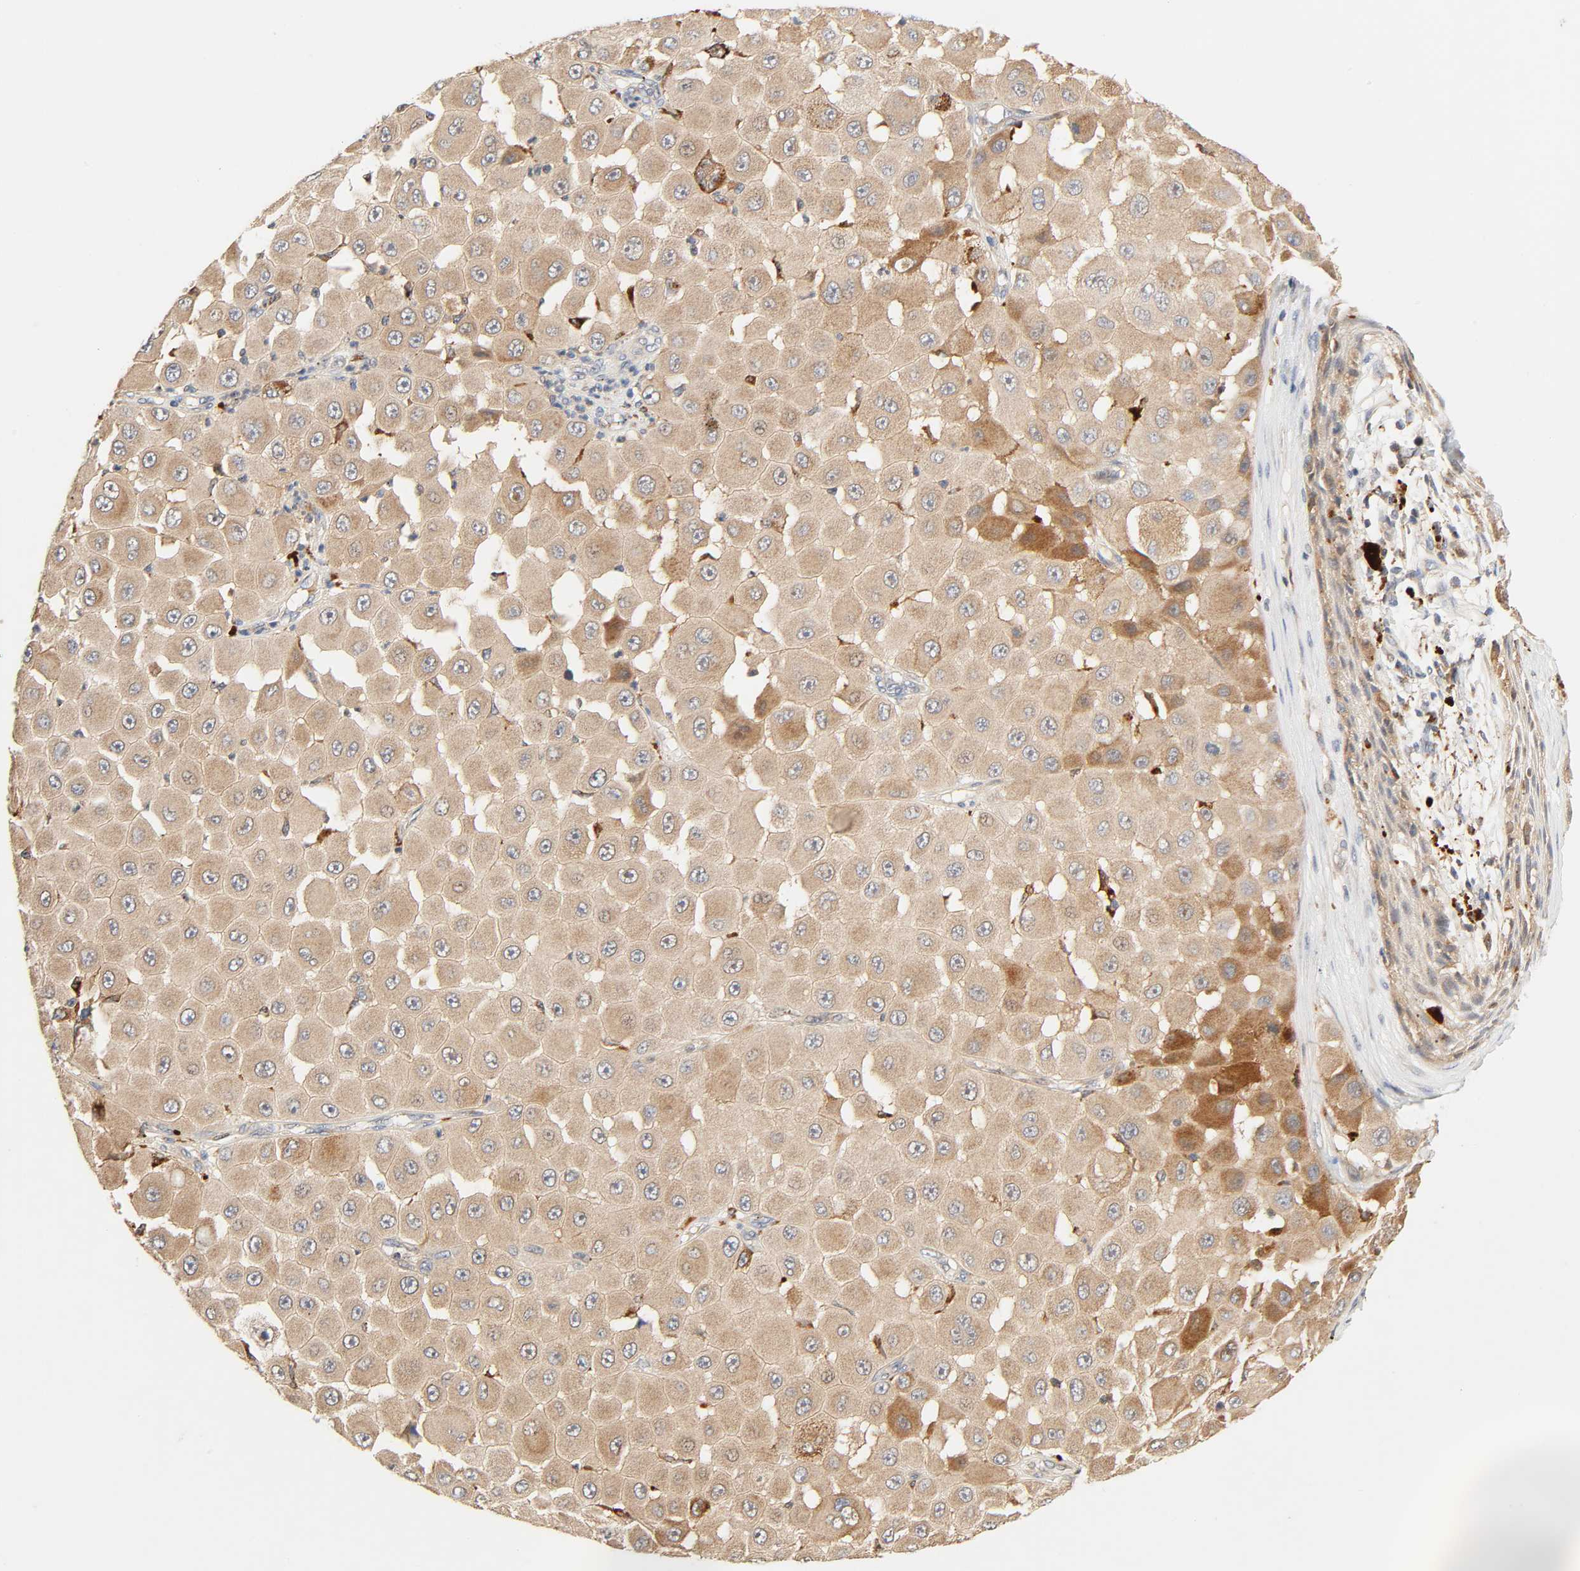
{"staining": {"intensity": "moderate", "quantity": ">75%", "location": "cytoplasmic/membranous"}, "tissue": "melanoma", "cell_type": "Tumor cells", "image_type": "cancer", "snomed": [{"axis": "morphology", "description": "Malignant melanoma, NOS"}, {"axis": "topography", "description": "Skin"}], "caption": "This photomicrograph reveals IHC staining of human melanoma, with medium moderate cytoplasmic/membranous expression in about >75% of tumor cells.", "gene": "MAPK6", "patient": {"sex": "female", "age": 81}}